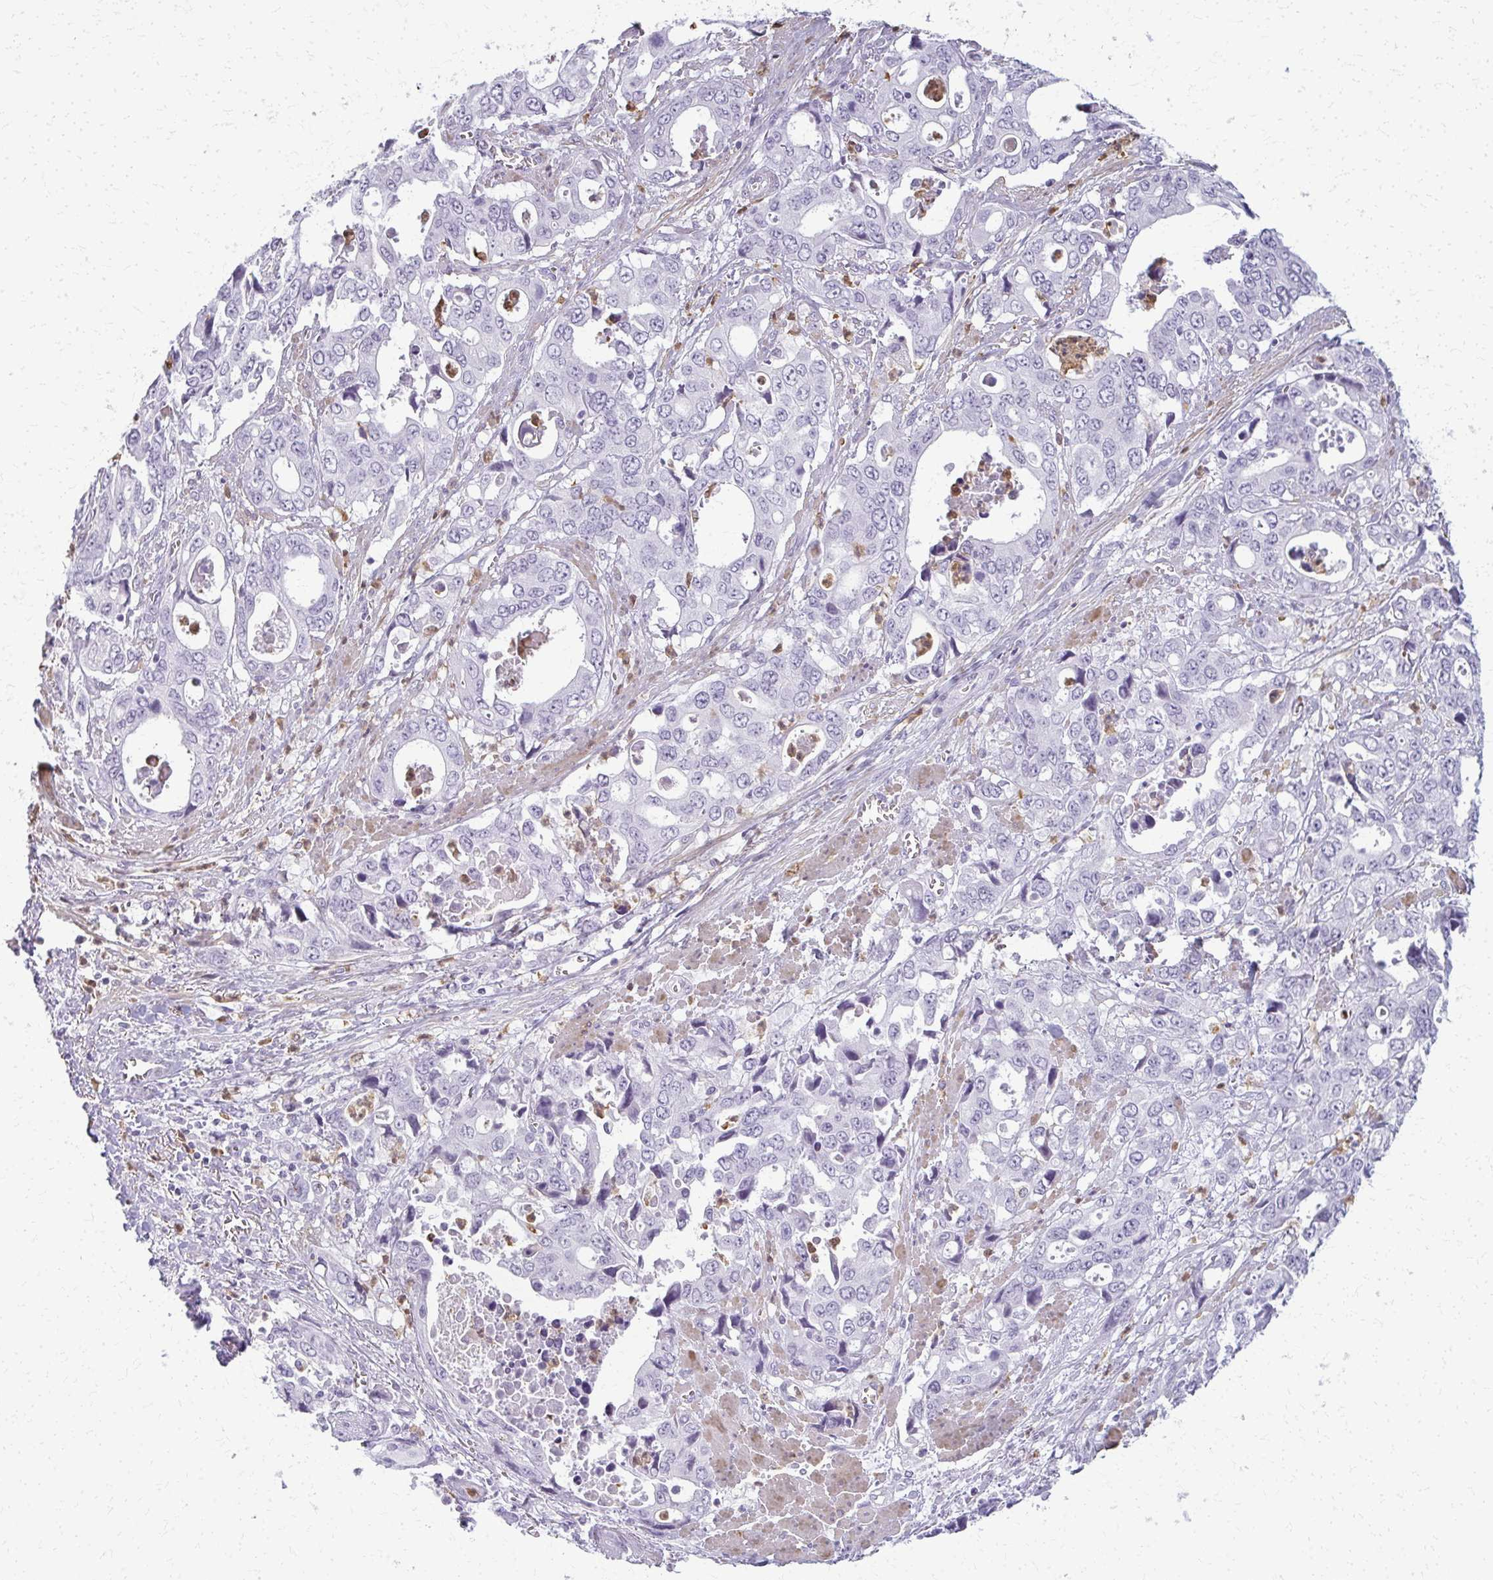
{"staining": {"intensity": "negative", "quantity": "none", "location": "none"}, "tissue": "stomach cancer", "cell_type": "Tumor cells", "image_type": "cancer", "snomed": [{"axis": "morphology", "description": "Adenocarcinoma, NOS"}, {"axis": "topography", "description": "Stomach, upper"}], "caption": "Tumor cells are negative for protein expression in human stomach cancer (adenocarcinoma).", "gene": "CA3", "patient": {"sex": "male", "age": 74}}